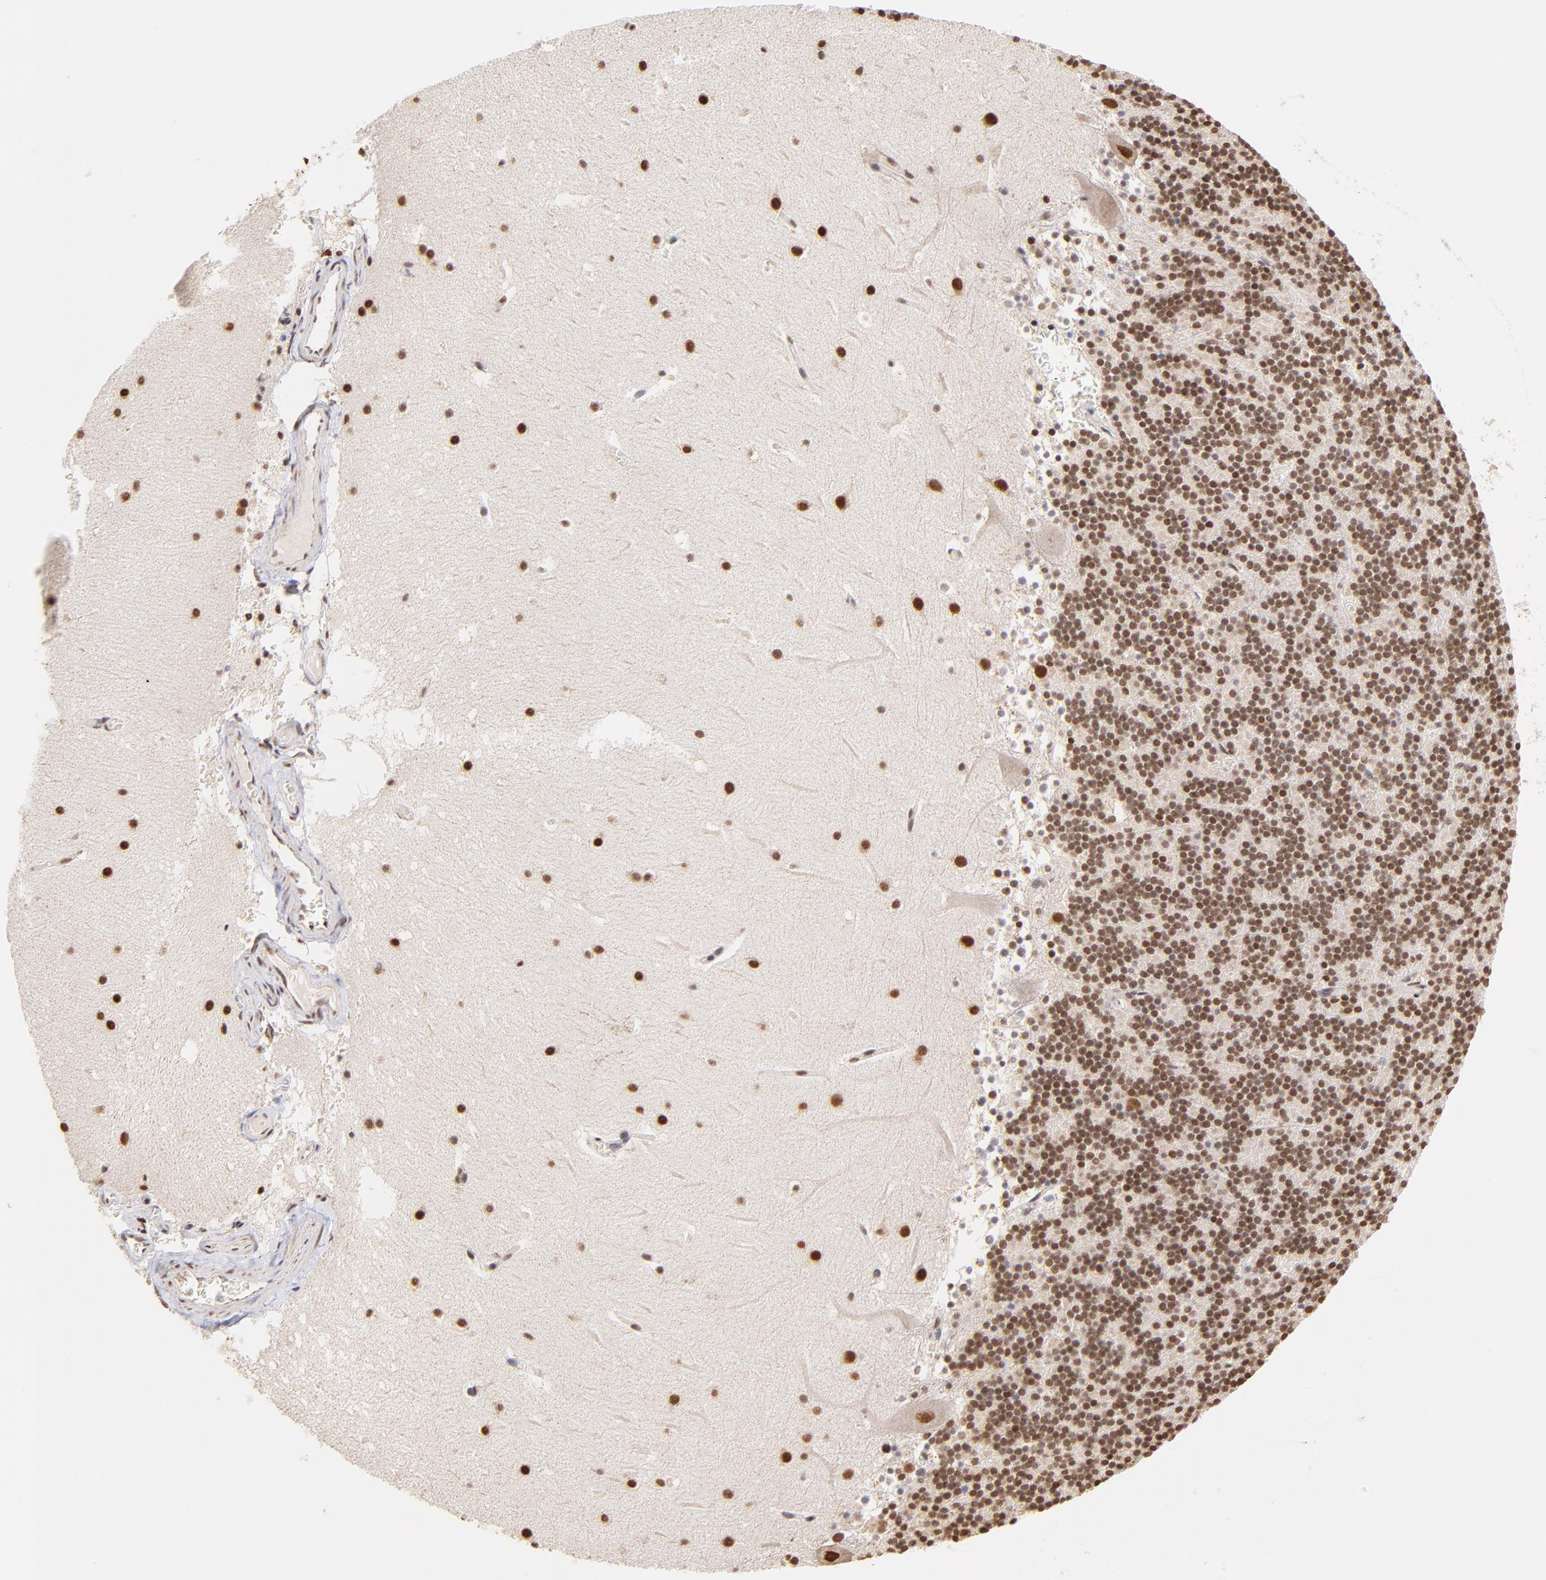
{"staining": {"intensity": "weak", "quantity": ">75%", "location": "nuclear"}, "tissue": "cerebellum", "cell_type": "Cells in granular layer", "image_type": "normal", "snomed": [{"axis": "morphology", "description": "Normal tissue, NOS"}, {"axis": "topography", "description": "Cerebellum"}], "caption": "Immunohistochemistry (IHC) (DAB (3,3'-diaminobenzidine)) staining of benign cerebellum shows weak nuclear protein staining in about >75% of cells in granular layer. (brown staining indicates protein expression, while blue staining denotes nuclei).", "gene": "ZNF670", "patient": {"sex": "male", "age": 45}}